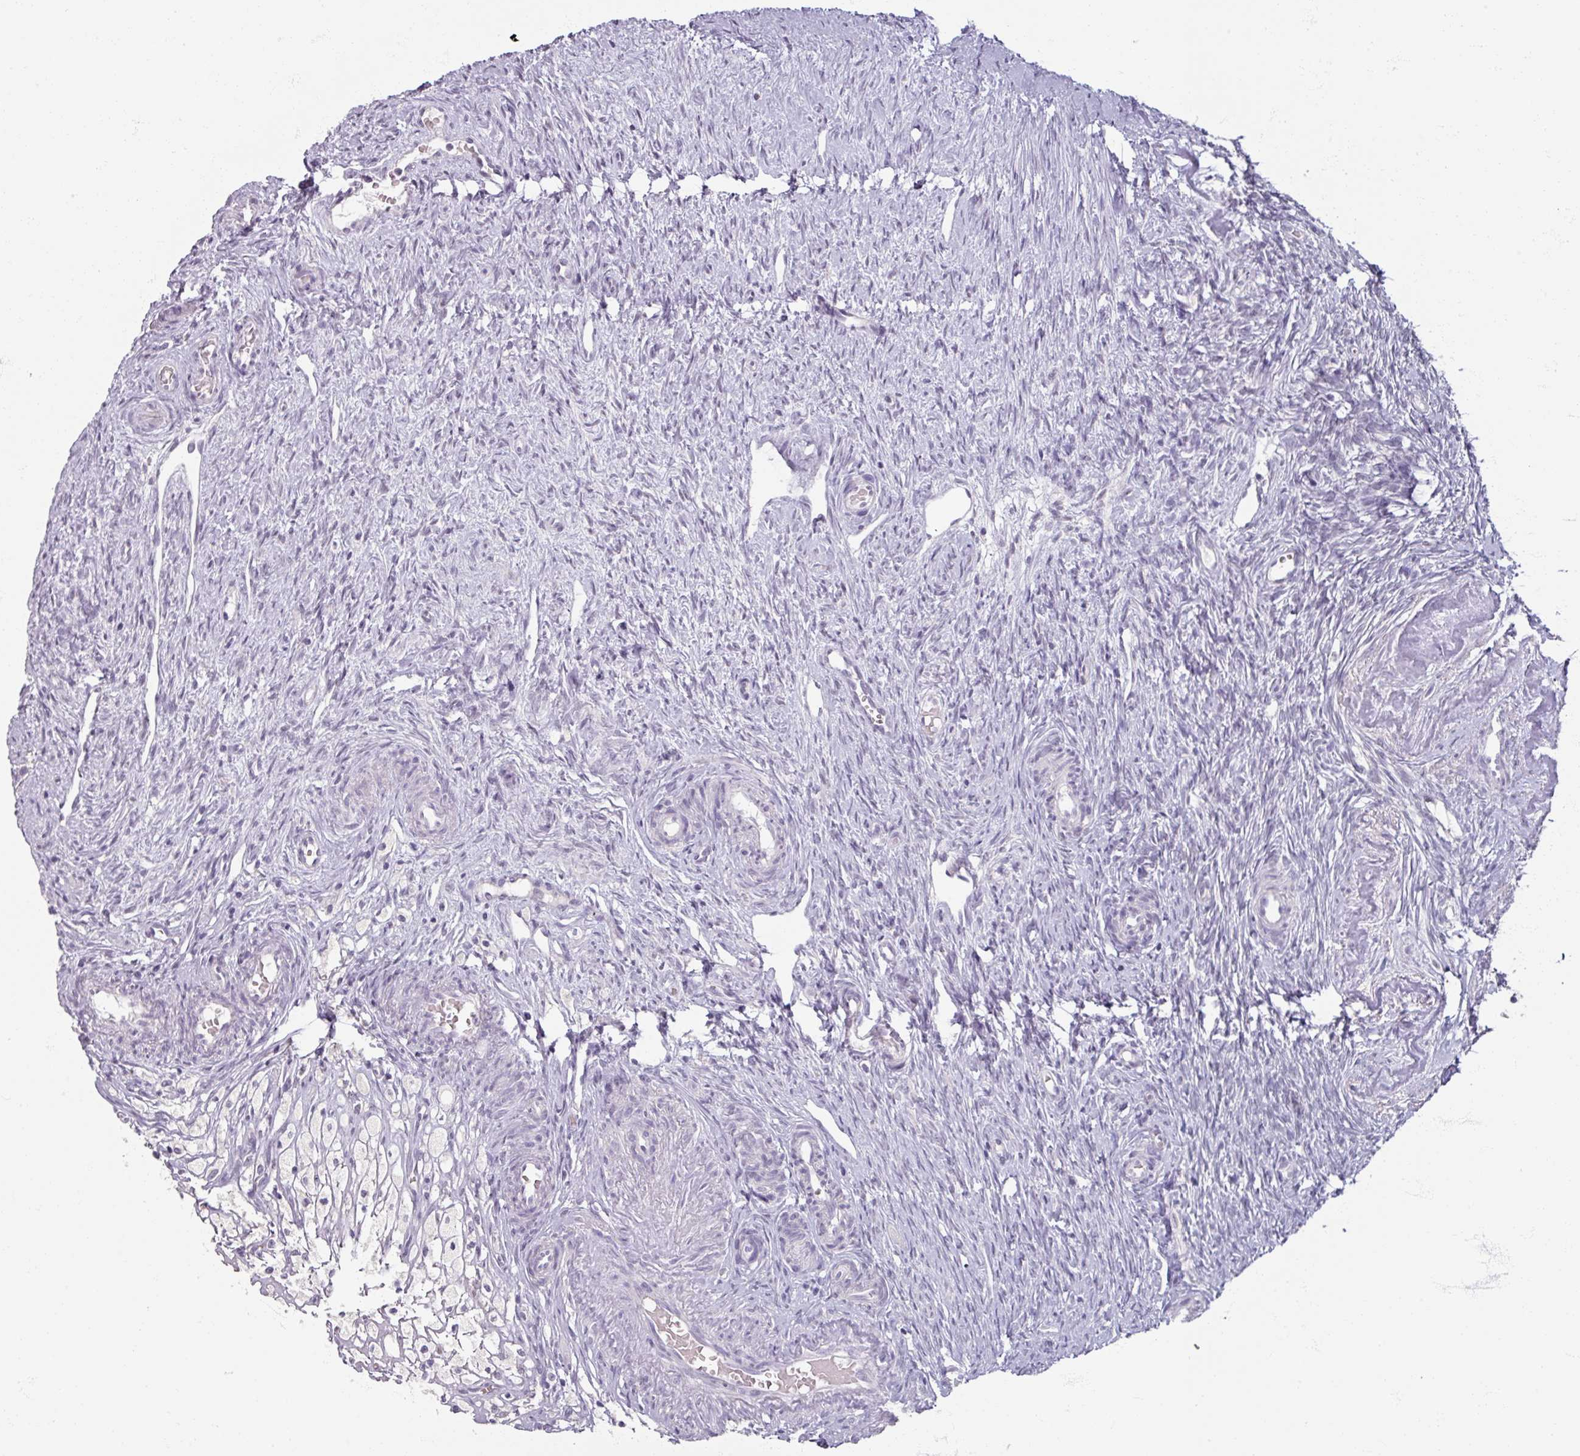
{"staining": {"intensity": "negative", "quantity": "none", "location": "none"}, "tissue": "ovary", "cell_type": "Ovarian stroma cells", "image_type": "normal", "snomed": [{"axis": "morphology", "description": "Normal tissue, NOS"}, {"axis": "topography", "description": "Ovary"}], "caption": "Immunohistochemistry image of normal ovary: human ovary stained with DAB (3,3'-diaminobenzidine) demonstrates no significant protein positivity in ovarian stroma cells.", "gene": "SOX11", "patient": {"sex": "female", "age": 51}}